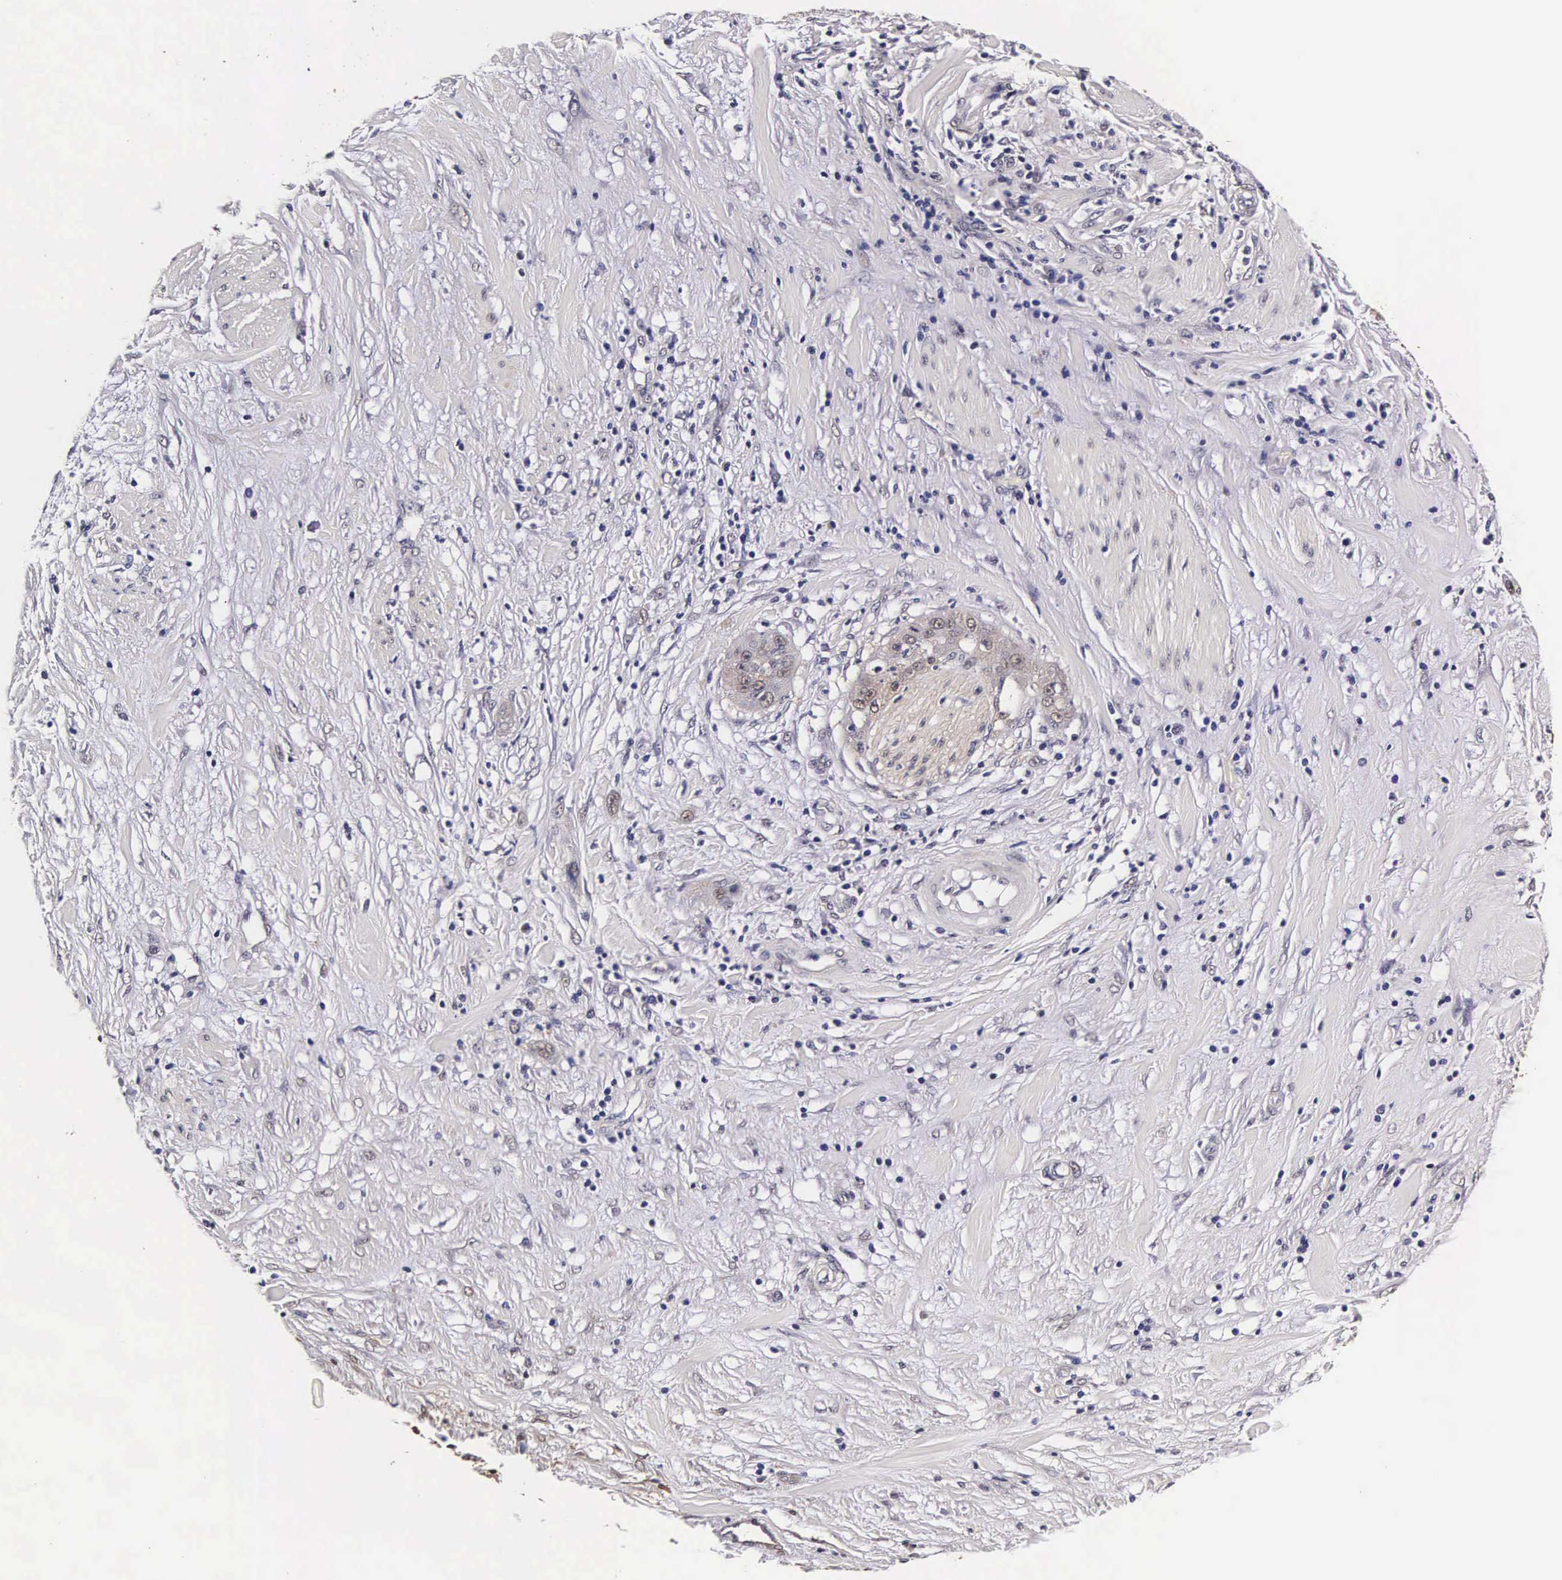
{"staining": {"intensity": "weak", "quantity": "<25%", "location": "cytoplasmic/membranous,nuclear"}, "tissue": "cervical cancer", "cell_type": "Tumor cells", "image_type": "cancer", "snomed": [{"axis": "morphology", "description": "Squamous cell carcinoma, NOS"}, {"axis": "topography", "description": "Cervix"}], "caption": "Tumor cells show no significant protein expression in cervical cancer. (DAB (3,3'-diaminobenzidine) IHC with hematoxylin counter stain).", "gene": "TECPR2", "patient": {"sex": "female", "age": 41}}